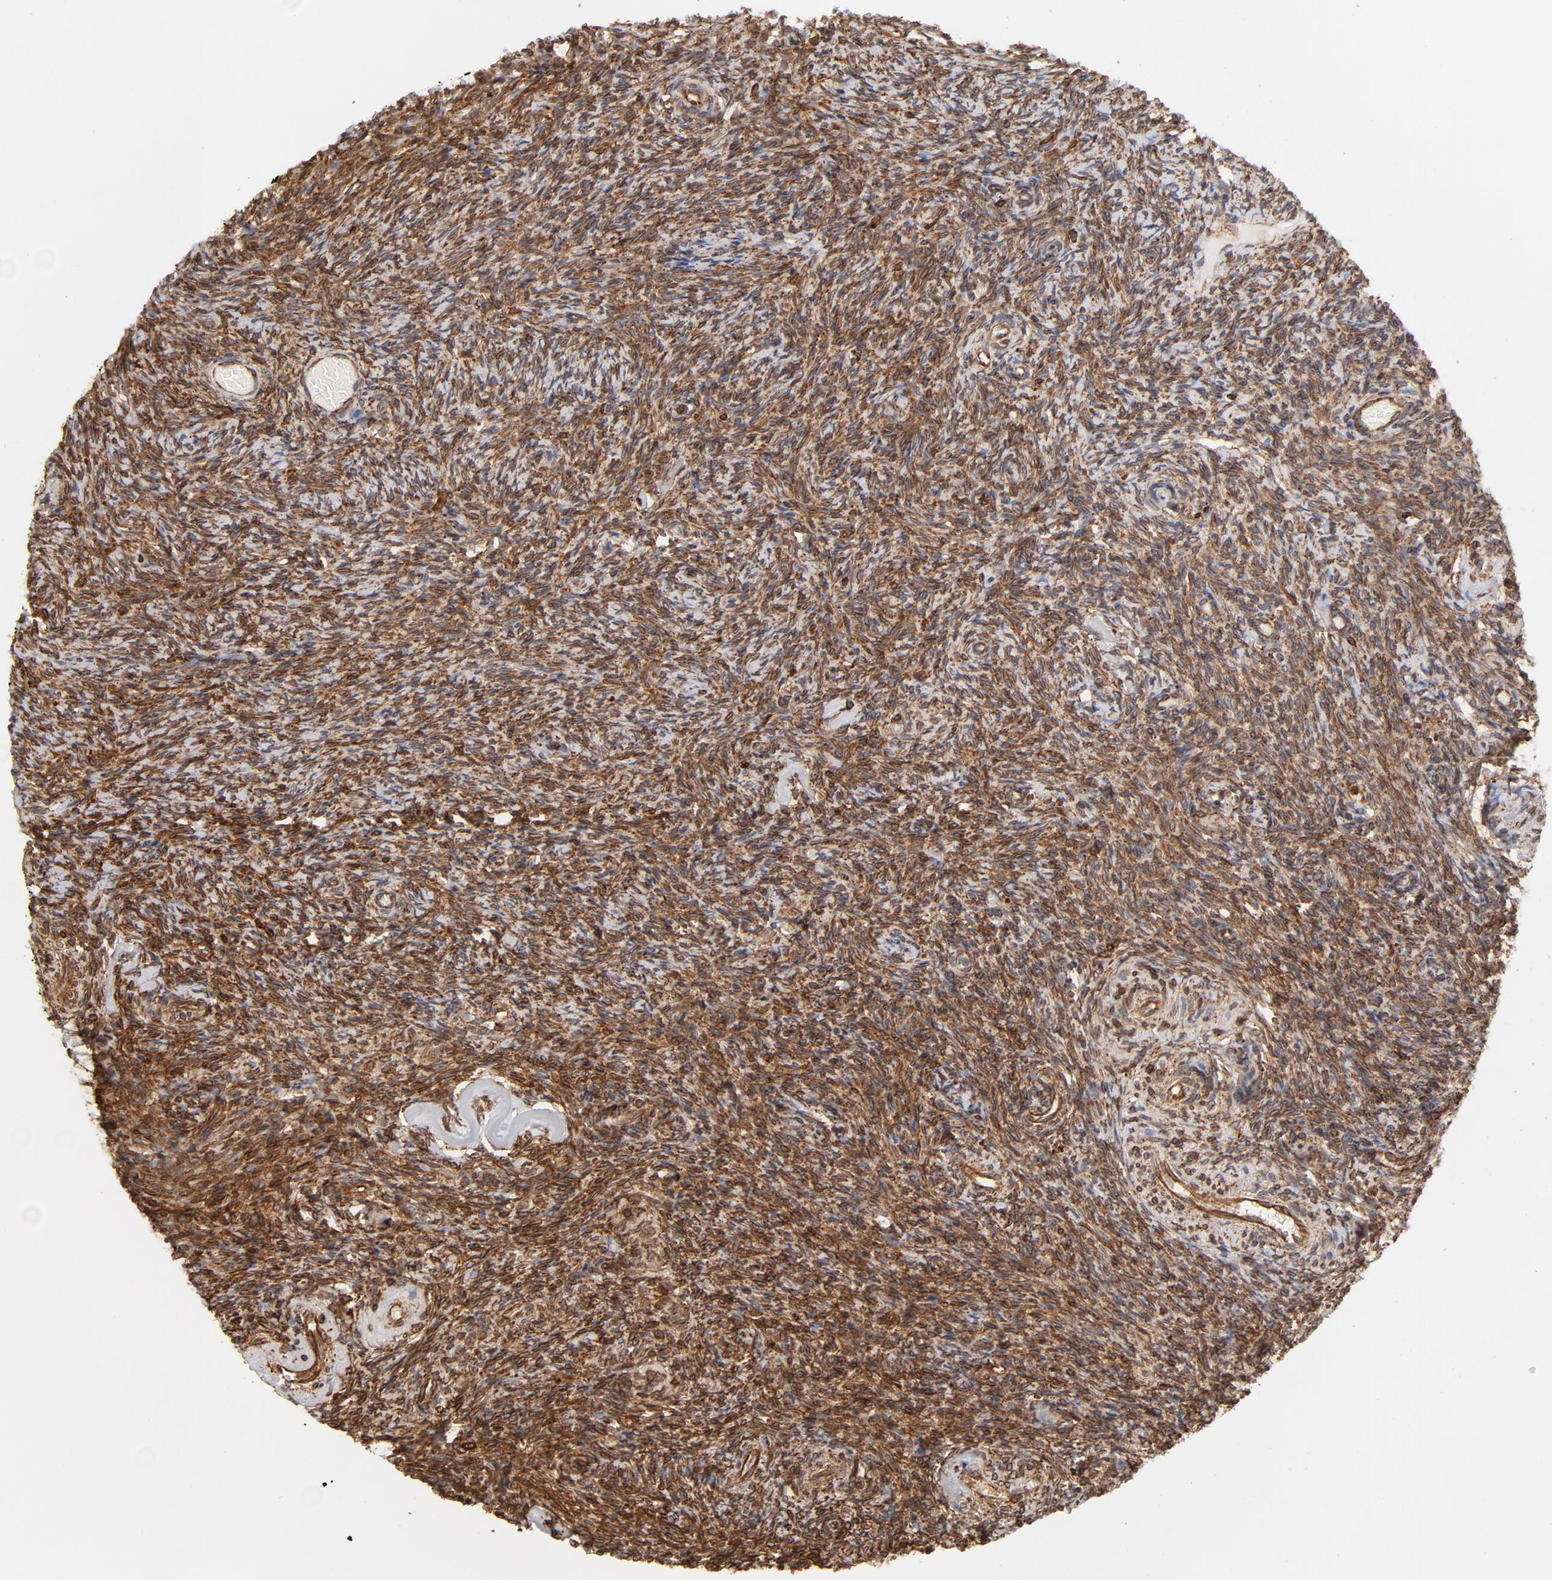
{"staining": {"intensity": "strong", "quantity": ">75%", "location": "cytoplasmic/membranous"}, "tissue": "ovary", "cell_type": "Ovarian stroma cells", "image_type": "normal", "snomed": [{"axis": "morphology", "description": "Normal tissue, NOS"}, {"axis": "topography", "description": "Ovary"}], "caption": "Human ovary stained with a protein marker exhibits strong staining in ovarian stroma cells.", "gene": "CANX", "patient": {"sex": "female", "age": 60}}